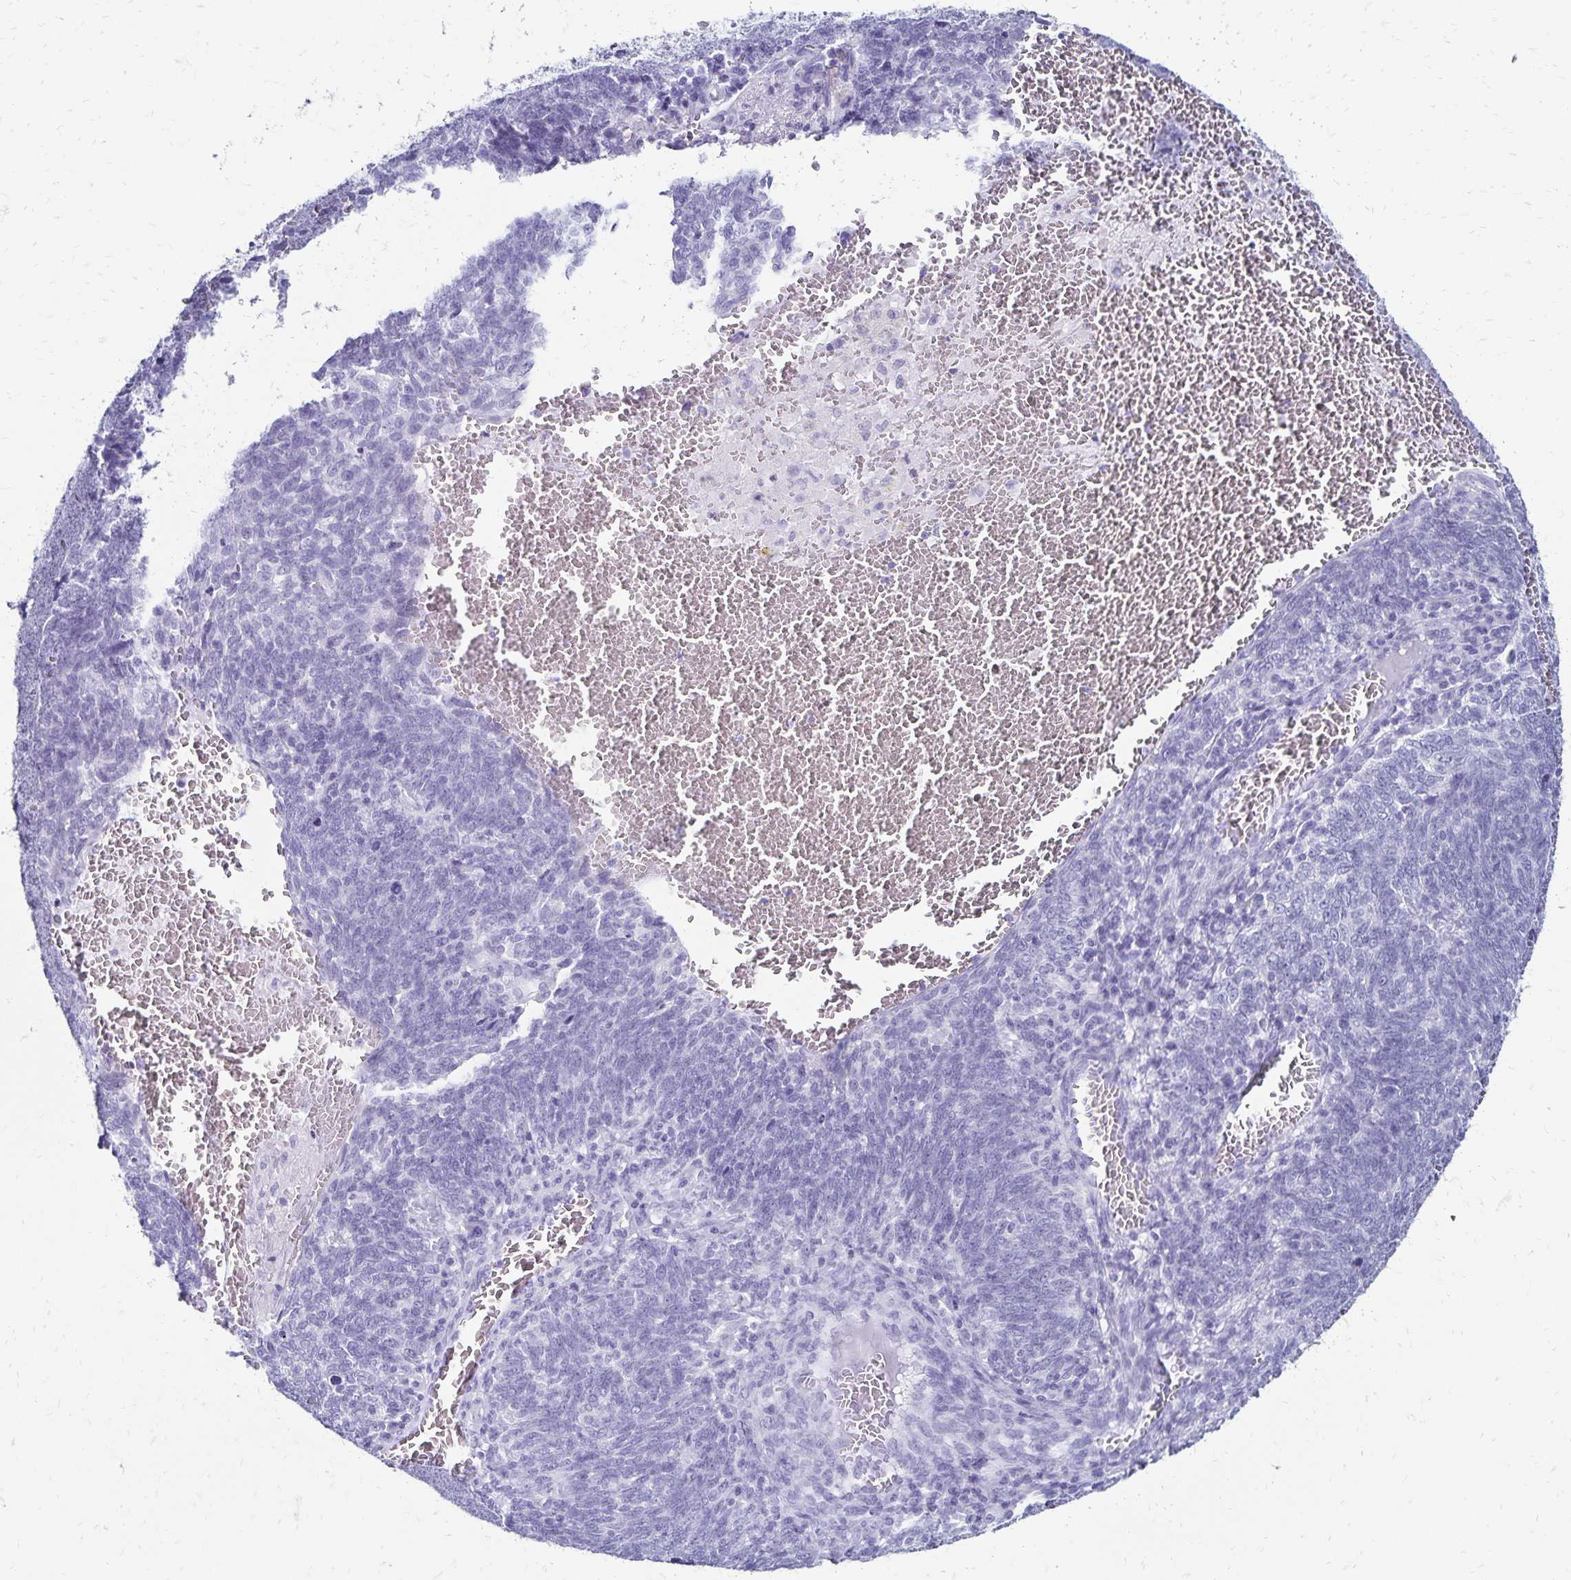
{"staining": {"intensity": "negative", "quantity": "none", "location": "none"}, "tissue": "lung cancer", "cell_type": "Tumor cells", "image_type": "cancer", "snomed": [{"axis": "morphology", "description": "Squamous cell carcinoma, NOS"}, {"axis": "topography", "description": "Lung"}], "caption": "Tumor cells show no significant expression in squamous cell carcinoma (lung).", "gene": "GIP", "patient": {"sex": "female", "age": 72}}